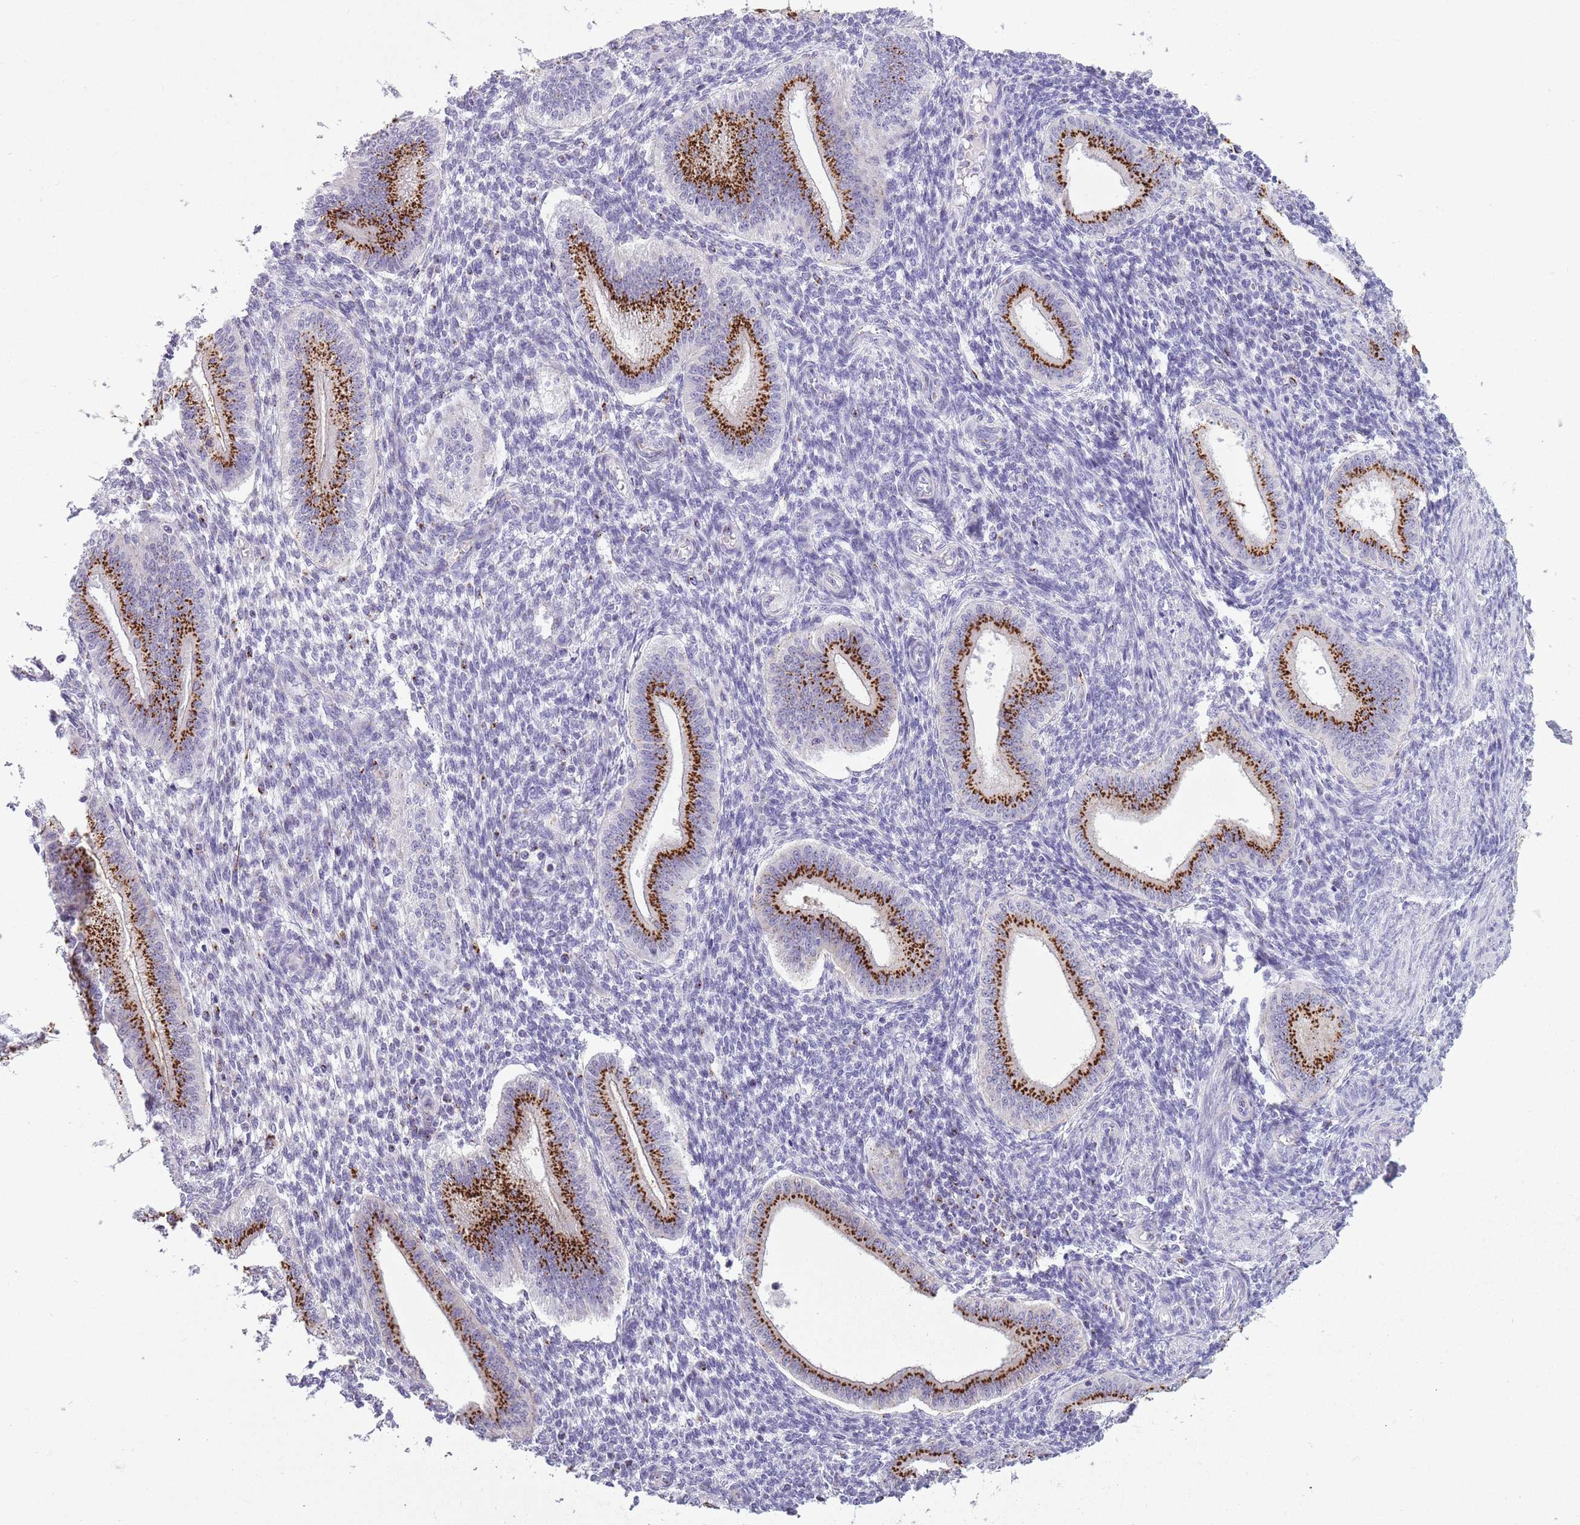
{"staining": {"intensity": "negative", "quantity": "none", "location": "none"}, "tissue": "endometrium", "cell_type": "Cells in endometrial stroma", "image_type": "normal", "snomed": [{"axis": "morphology", "description": "Normal tissue, NOS"}, {"axis": "topography", "description": "Endometrium"}], "caption": "DAB immunohistochemical staining of unremarkable human endometrium reveals no significant staining in cells in endometrial stroma. (DAB (3,3'-diaminobenzidine) IHC, high magnification).", "gene": "B4GALT2", "patient": {"sex": "female", "age": 34}}